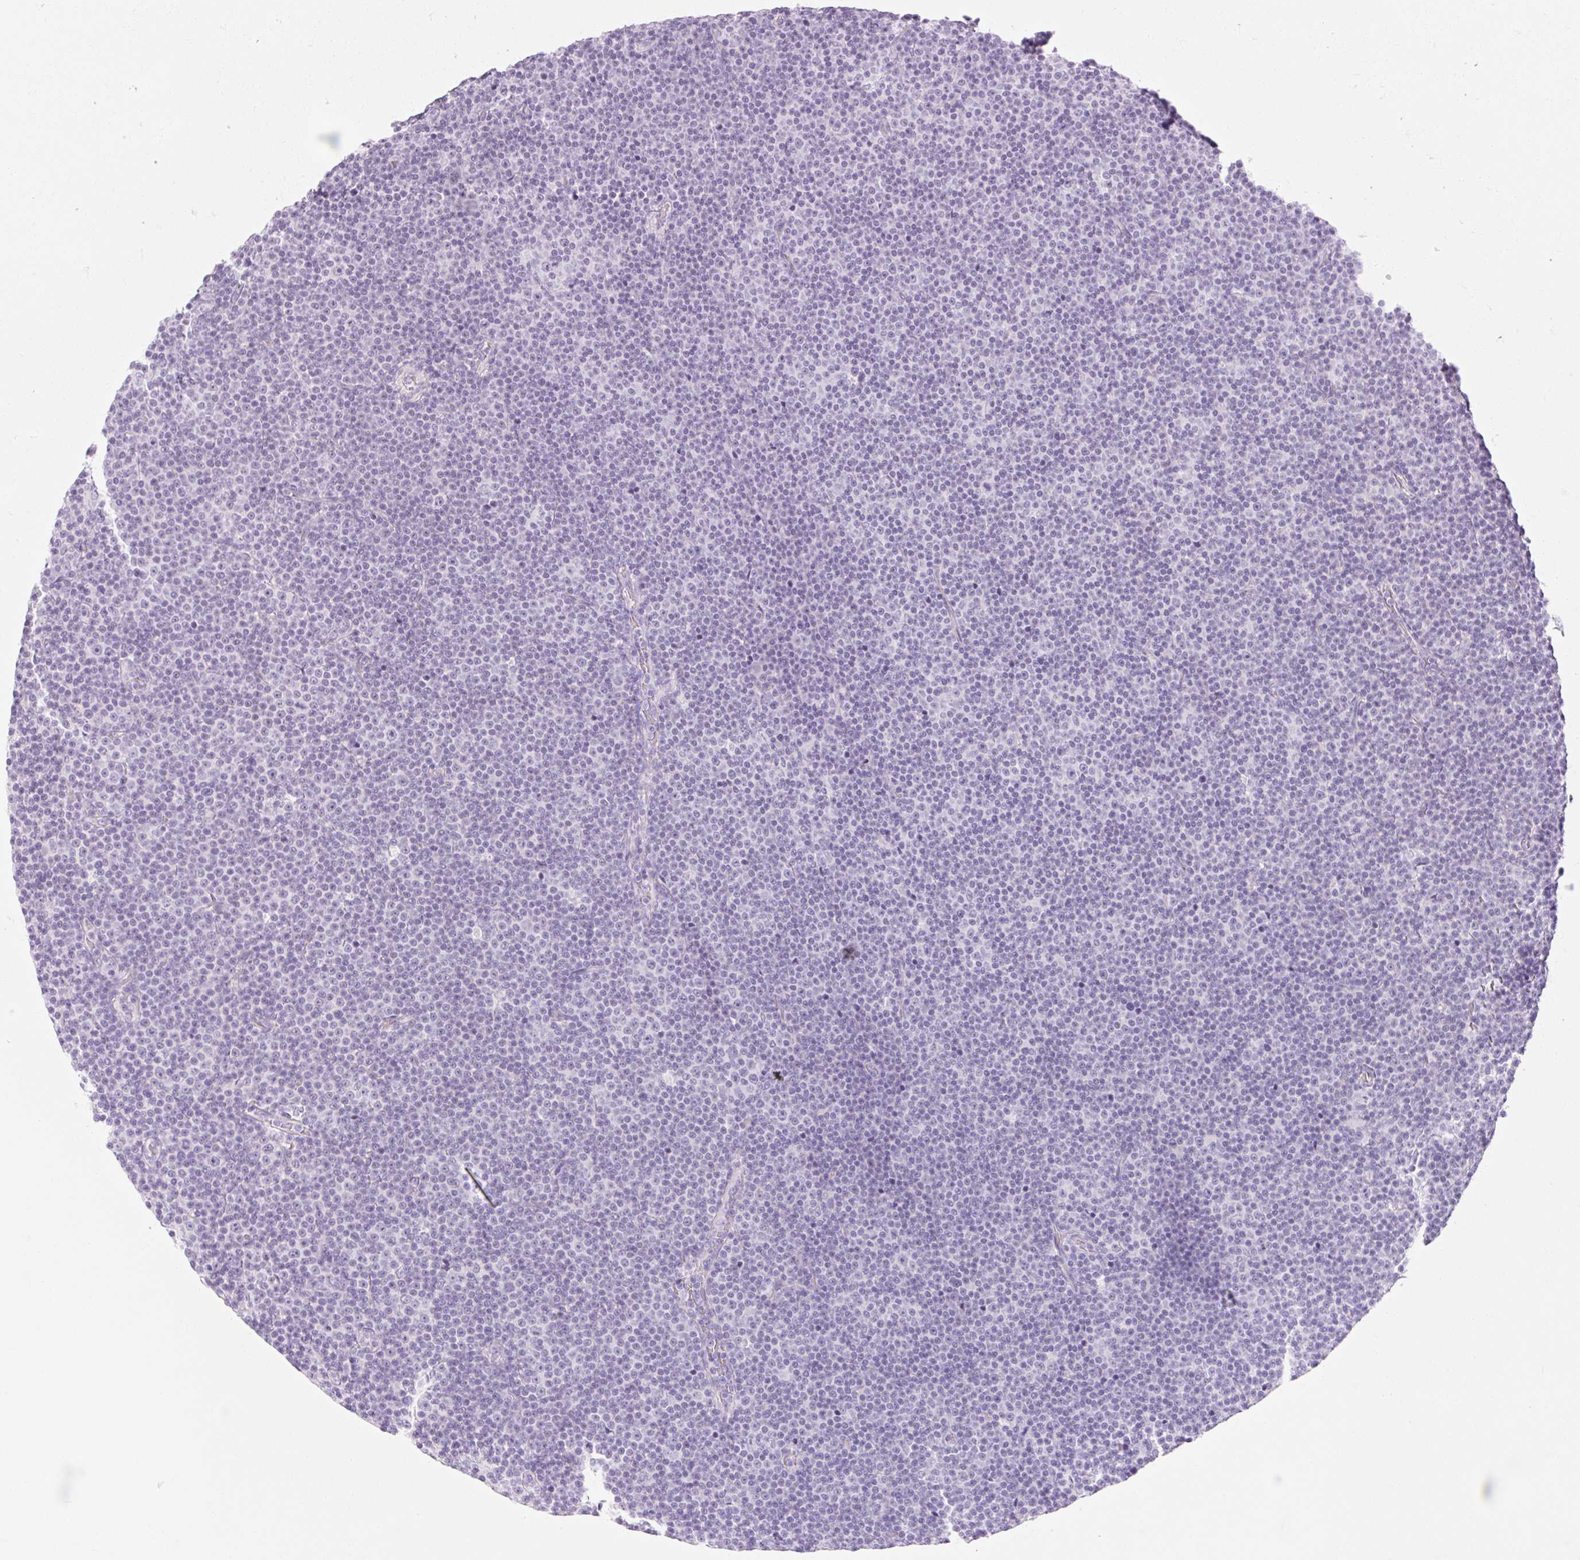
{"staining": {"intensity": "negative", "quantity": "none", "location": "none"}, "tissue": "lymphoma", "cell_type": "Tumor cells", "image_type": "cancer", "snomed": [{"axis": "morphology", "description": "Malignant lymphoma, non-Hodgkin's type, Low grade"}, {"axis": "topography", "description": "Lymph node"}], "caption": "Protein analysis of lymphoma demonstrates no significant expression in tumor cells. (DAB immunohistochemistry, high magnification).", "gene": "TAF1L", "patient": {"sex": "female", "age": 67}}